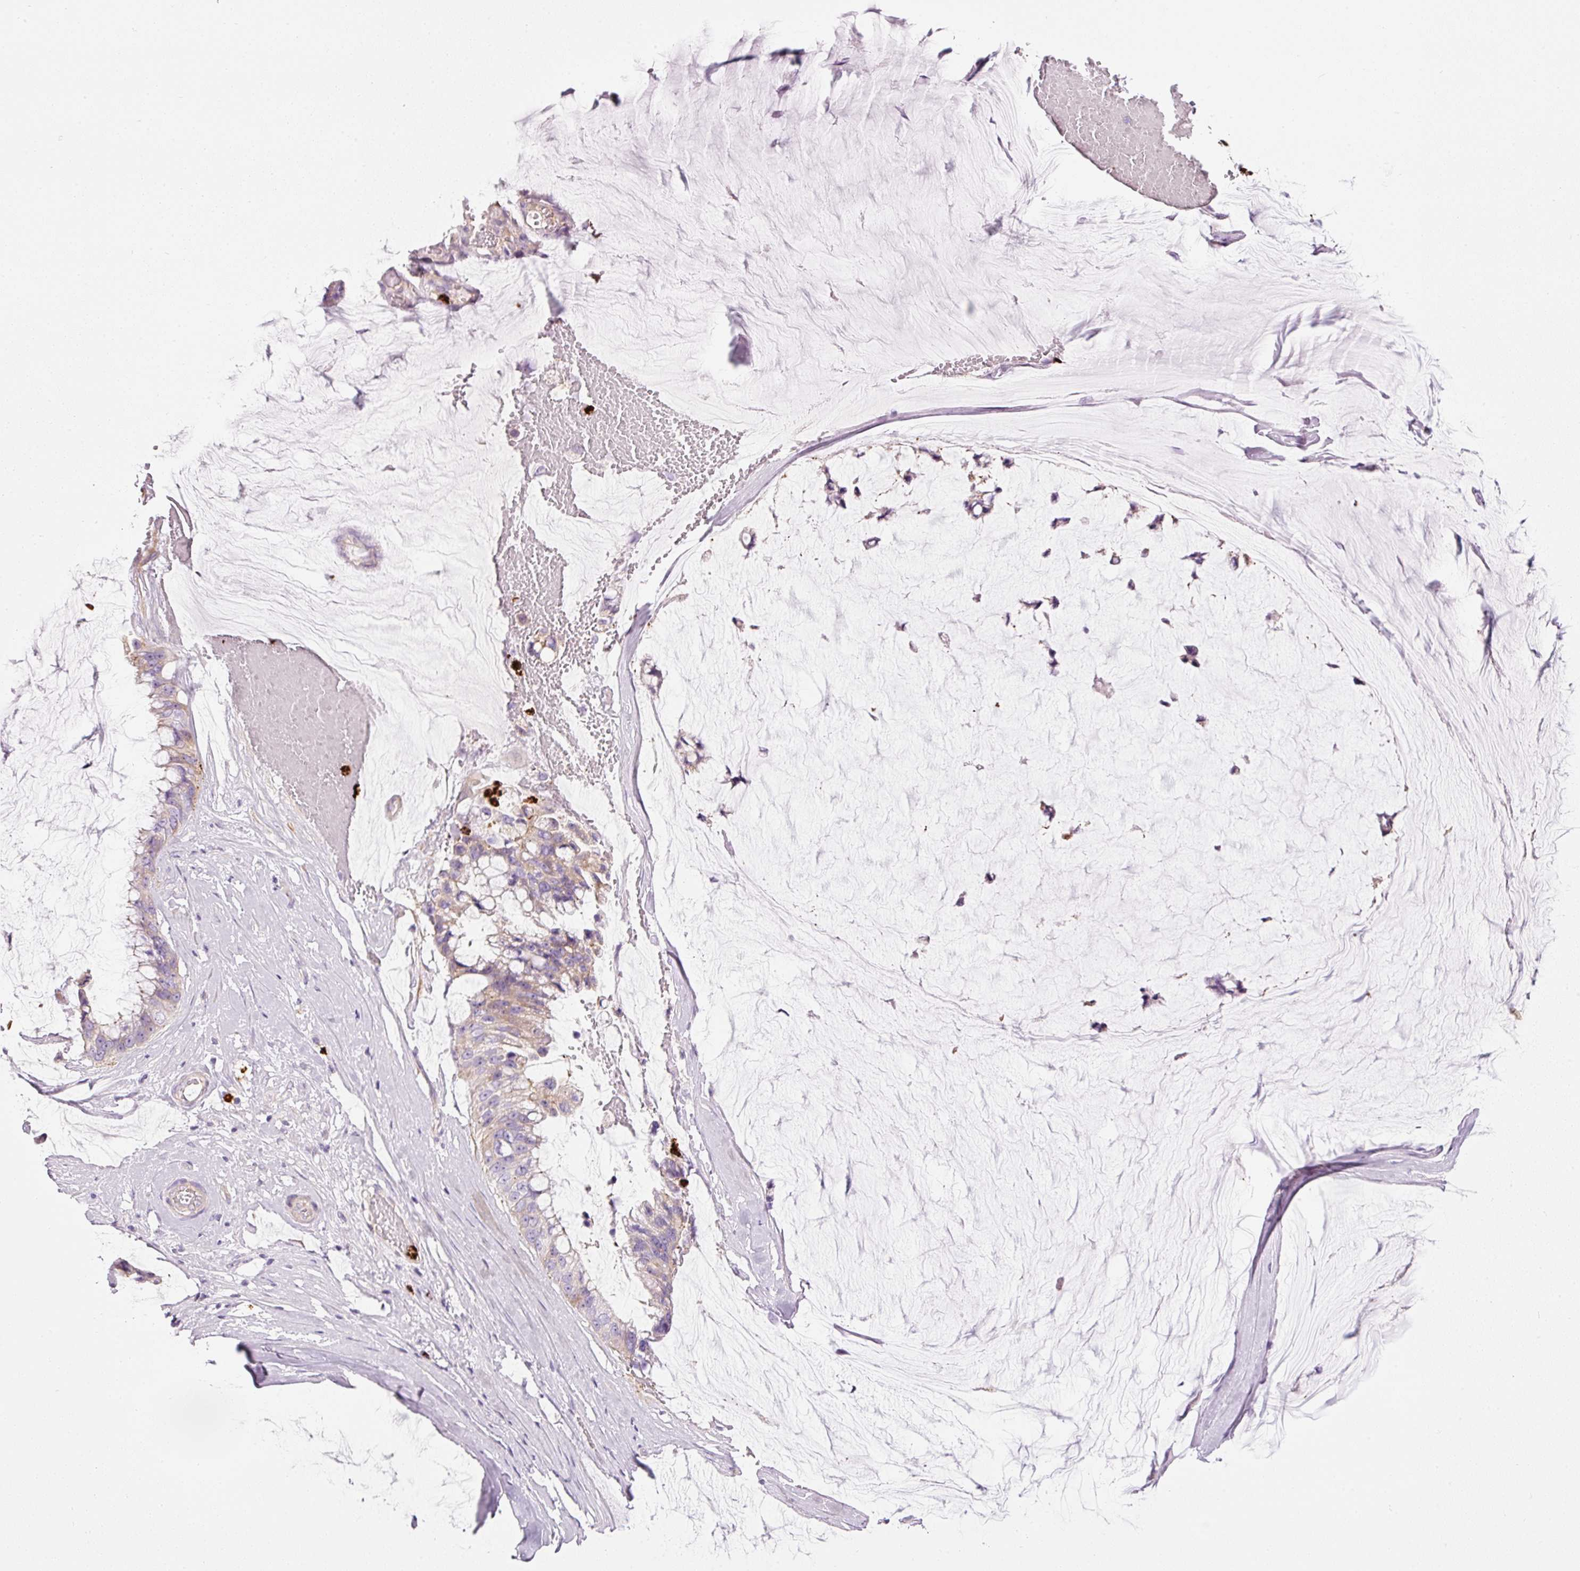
{"staining": {"intensity": "weak", "quantity": "25%-75%", "location": "cytoplasmic/membranous"}, "tissue": "ovarian cancer", "cell_type": "Tumor cells", "image_type": "cancer", "snomed": [{"axis": "morphology", "description": "Cystadenocarcinoma, mucinous, NOS"}, {"axis": "topography", "description": "Ovary"}], "caption": "A brown stain highlights weak cytoplasmic/membranous staining of a protein in human ovarian cancer tumor cells.", "gene": "MAP3K3", "patient": {"sex": "female", "age": 39}}